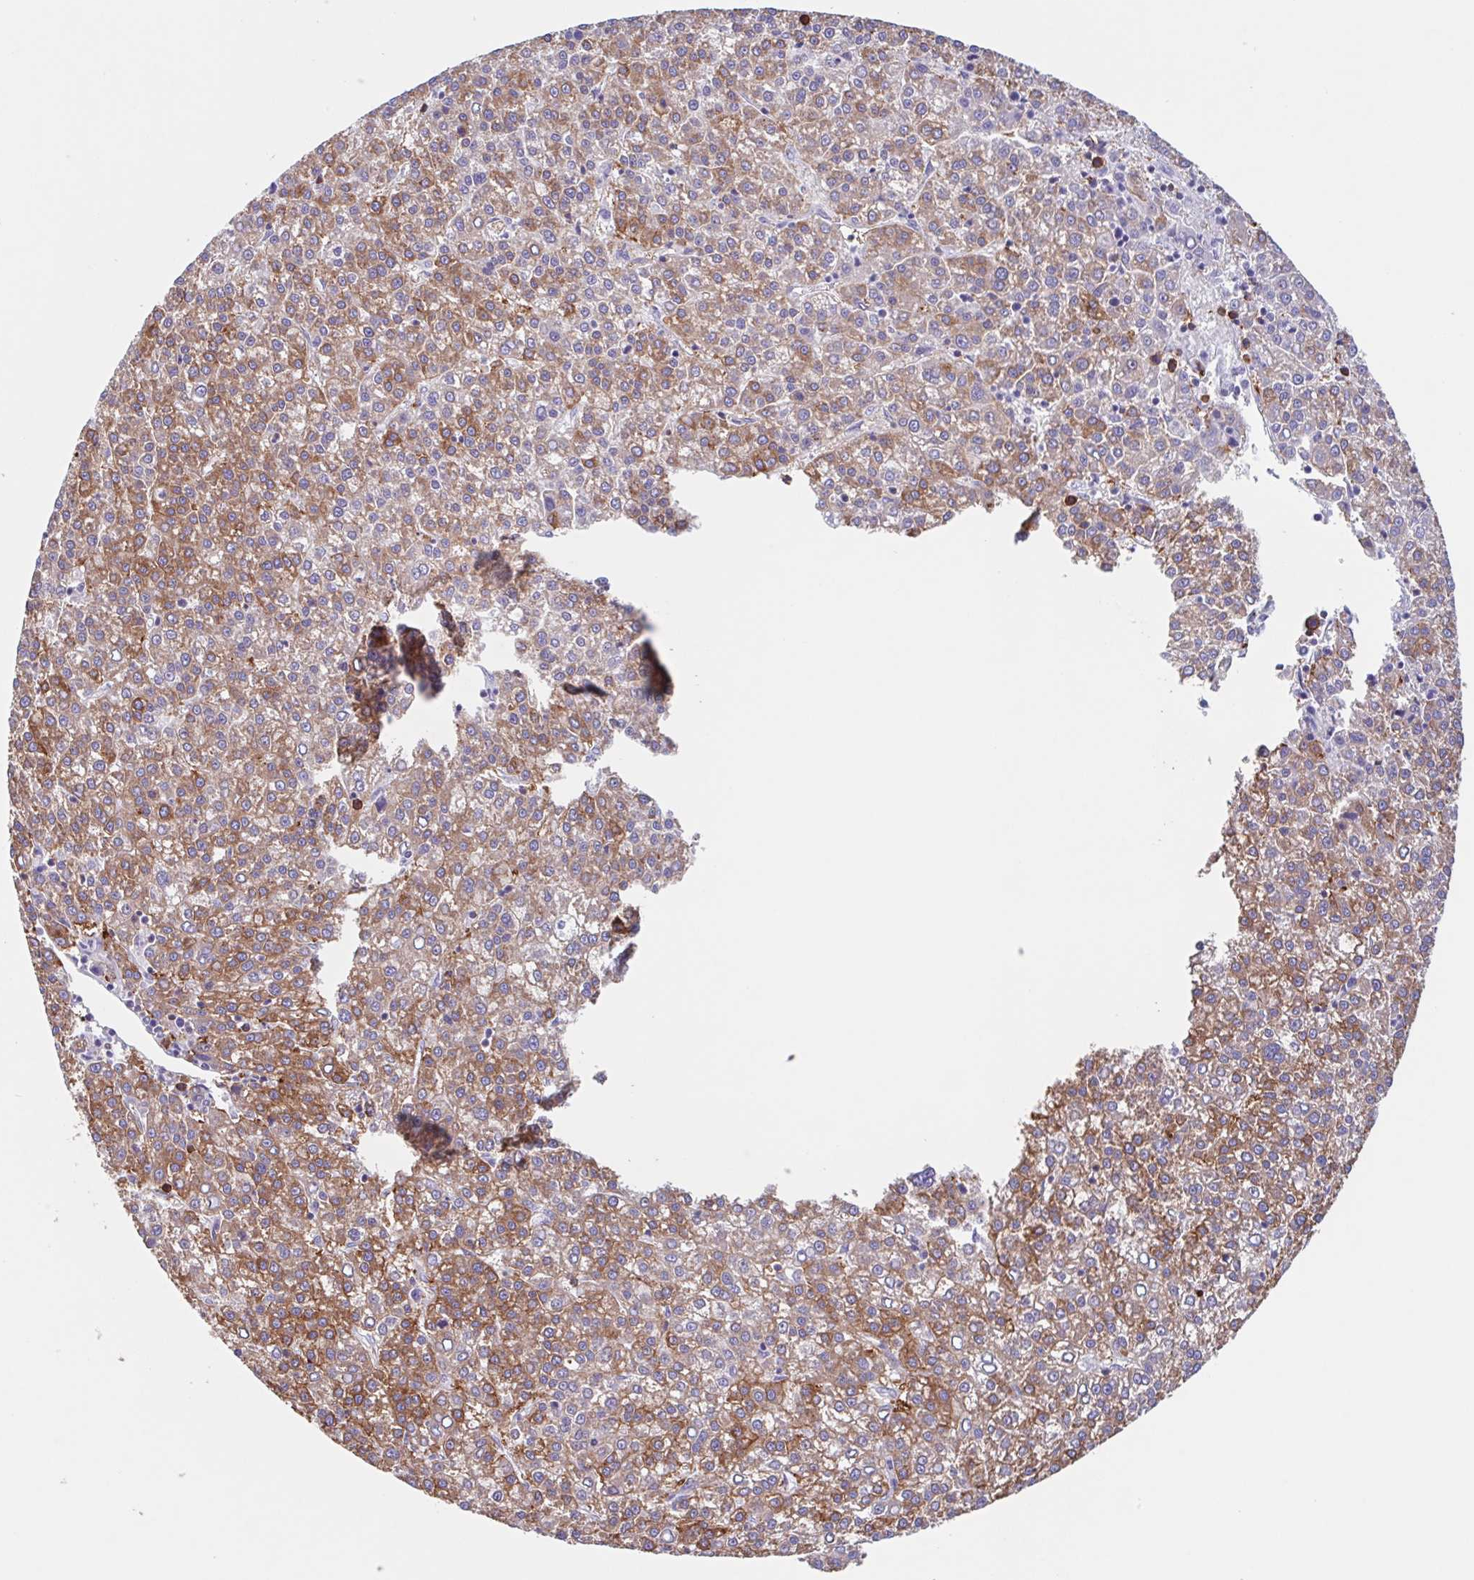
{"staining": {"intensity": "moderate", "quantity": ">75%", "location": "cytoplasmic/membranous"}, "tissue": "liver cancer", "cell_type": "Tumor cells", "image_type": "cancer", "snomed": [{"axis": "morphology", "description": "Carcinoma, Hepatocellular, NOS"}, {"axis": "topography", "description": "Liver"}], "caption": "The immunohistochemical stain highlights moderate cytoplasmic/membranous staining in tumor cells of liver cancer (hepatocellular carcinoma) tissue. Nuclei are stained in blue.", "gene": "TPD52", "patient": {"sex": "female", "age": 58}}